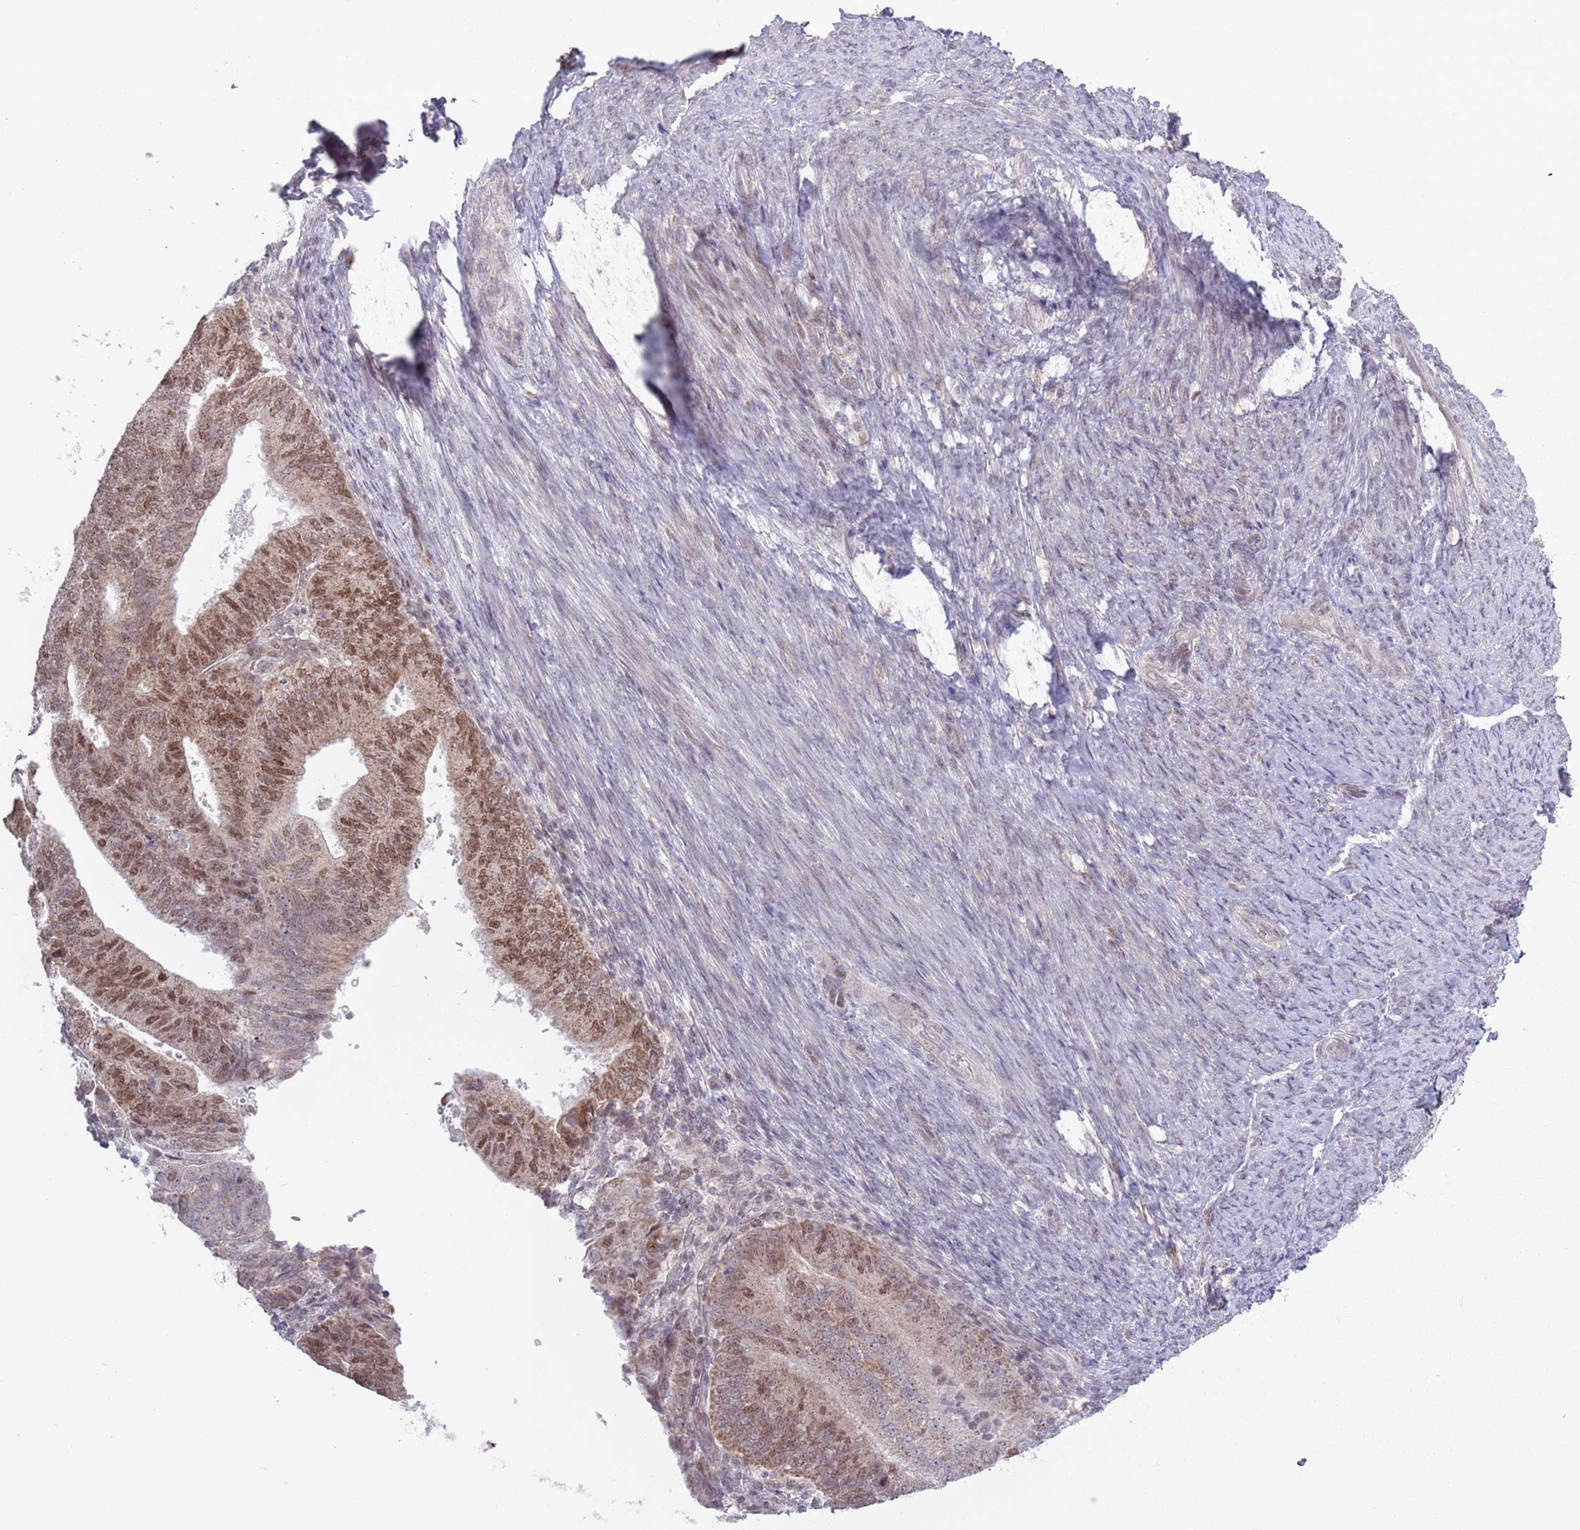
{"staining": {"intensity": "moderate", "quantity": "25%-75%", "location": "cytoplasmic/membranous,nuclear"}, "tissue": "endometrial cancer", "cell_type": "Tumor cells", "image_type": "cancer", "snomed": [{"axis": "morphology", "description": "Adenocarcinoma, NOS"}, {"axis": "topography", "description": "Endometrium"}], "caption": "Approximately 25%-75% of tumor cells in endometrial cancer demonstrate moderate cytoplasmic/membranous and nuclear protein staining as visualized by brown immunohistochemical staining.", "gene": "MRPL34", "patient": {"sex": "female", "age": 70}}